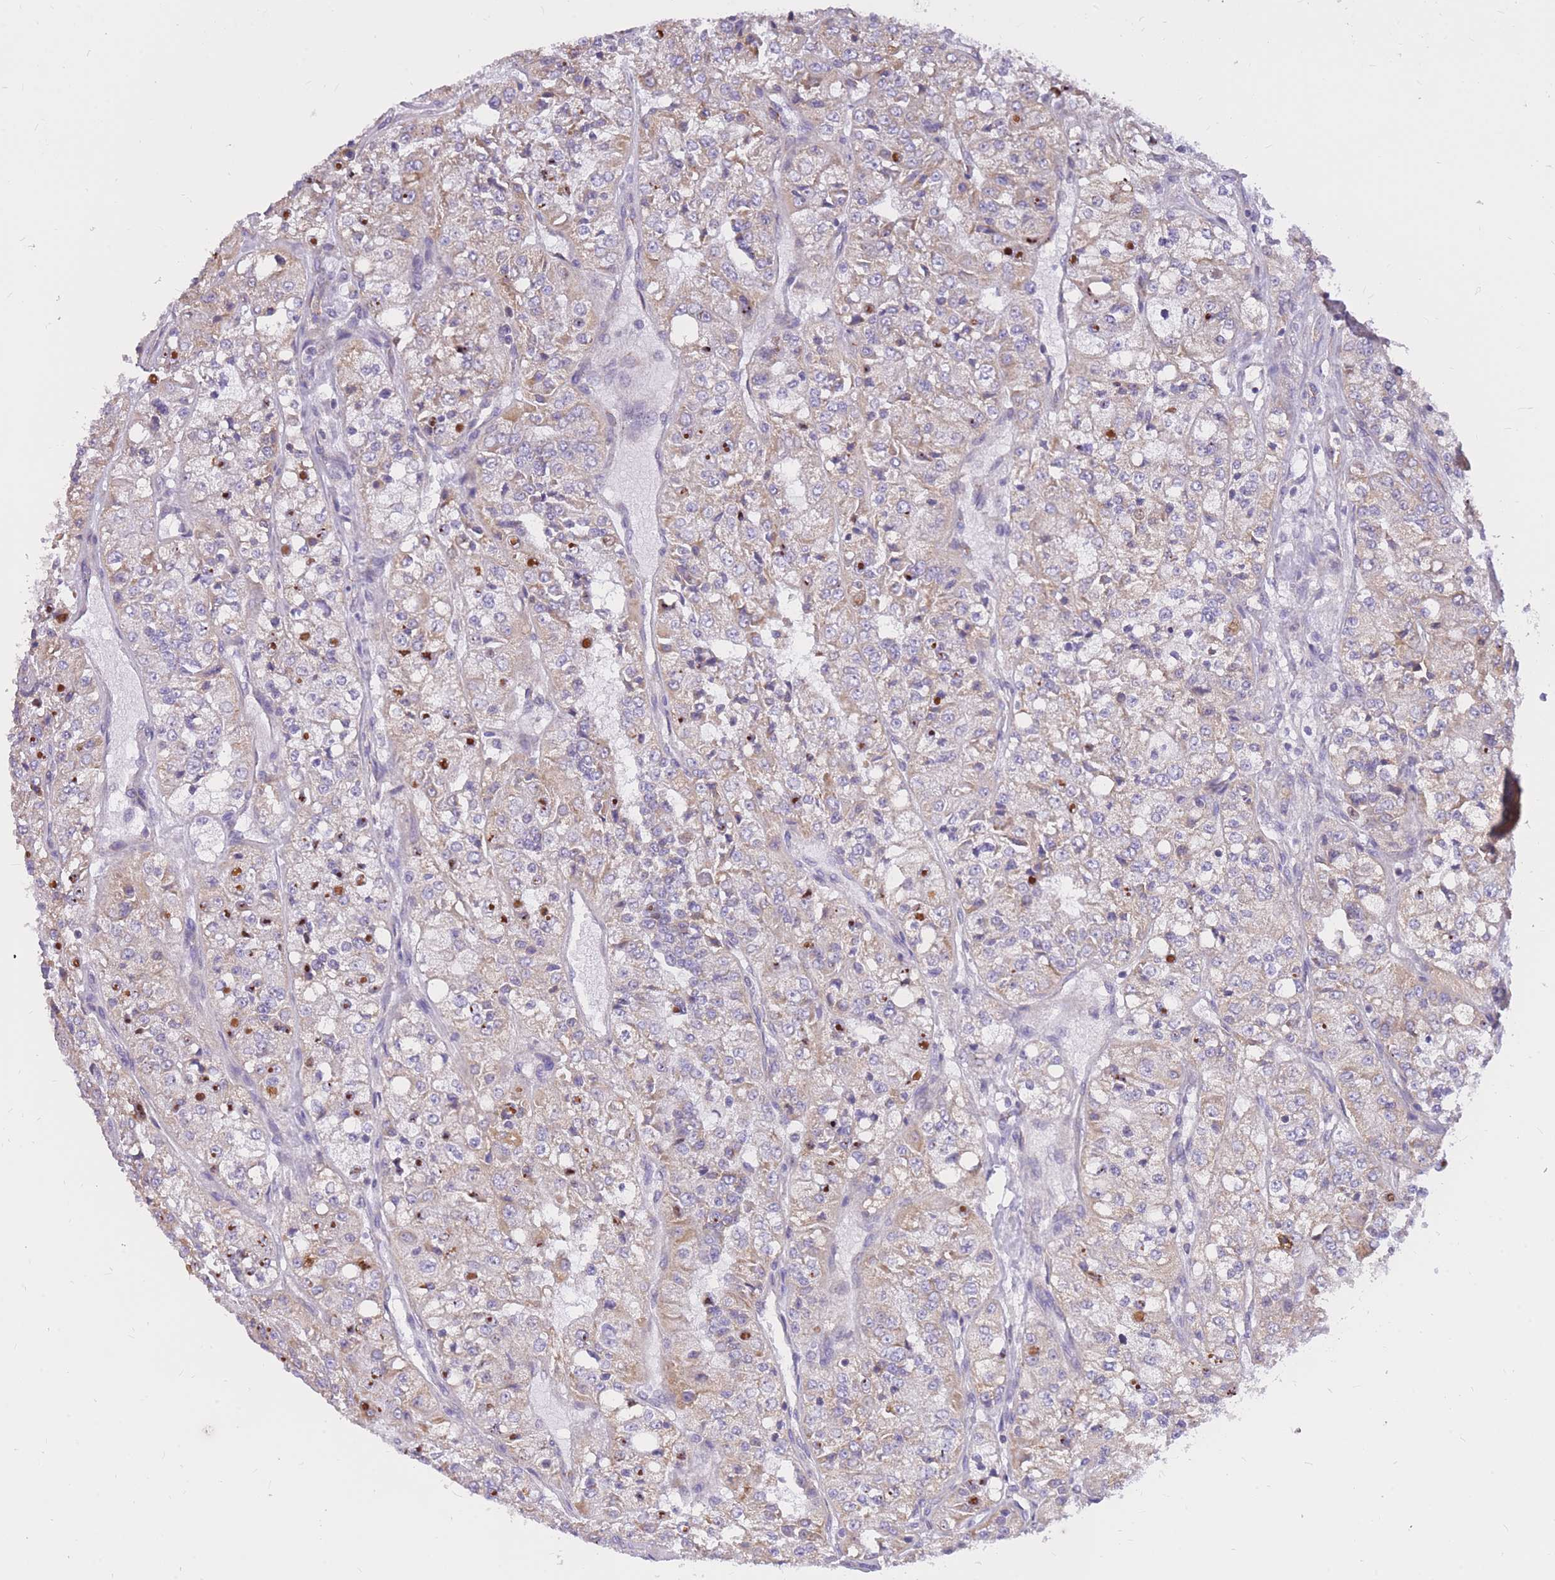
{"staining": {"intensity": "weak", "quantity": "<25%", "location": "cytoplasmic/membranous"}, "tissue": "renal cancer", "cell_type": "Tumor cells", "image_type": "cancer", "snomed": [{"axis": "morphology", "description": "Adenocarcinoma, NOS"}, {"axis": "topography", "description": "Kidney"}], "caption": "This is an IHC micrograph of renal cancer (adenocarcinoma). There is no expression in tumor cells.", "gene": "TOPAZ1", "patient": {"sex": "female", "age": 63}}